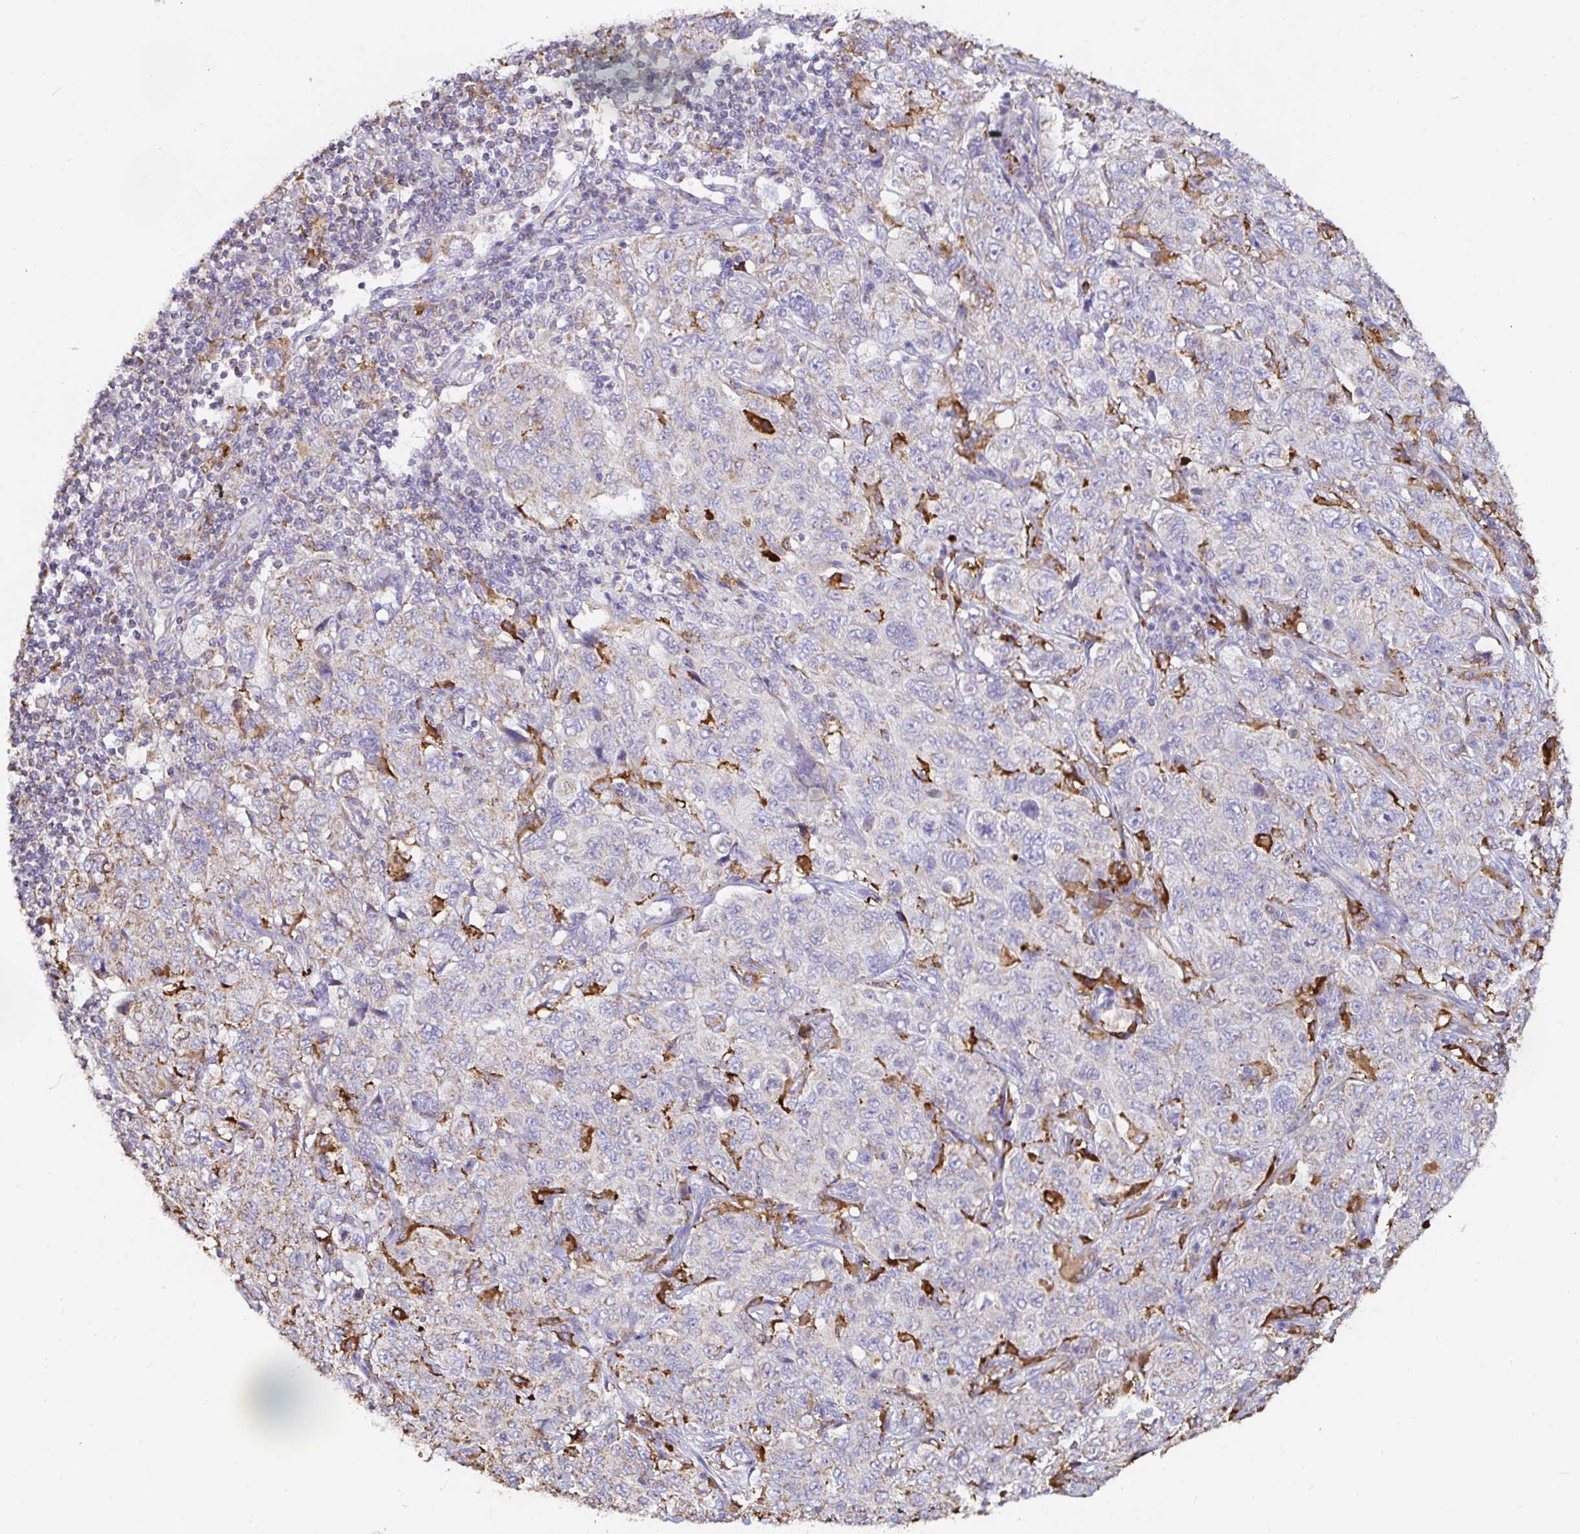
{"staining": {"intensity": "weak", "quantity": "25%-75%", "location": "cytoplasmic/membranous"}, "tissue": "pancreatic cancer", "cell_type": "Tumor cells", "image_type": "cancer", "snomed": [{"axis": "morphology", "description": "Adenocarcinoma, NOS"}, {"axis": "topography", "description": "Pancreas"}], "caption": "A brown stain shows weak cytoplasmic/membranous expression of a protein in human adenocarcinoma (pancreatic) tumor cells.", "gene": "MSR1", "patient": {"sex": "male", "age": 68}}